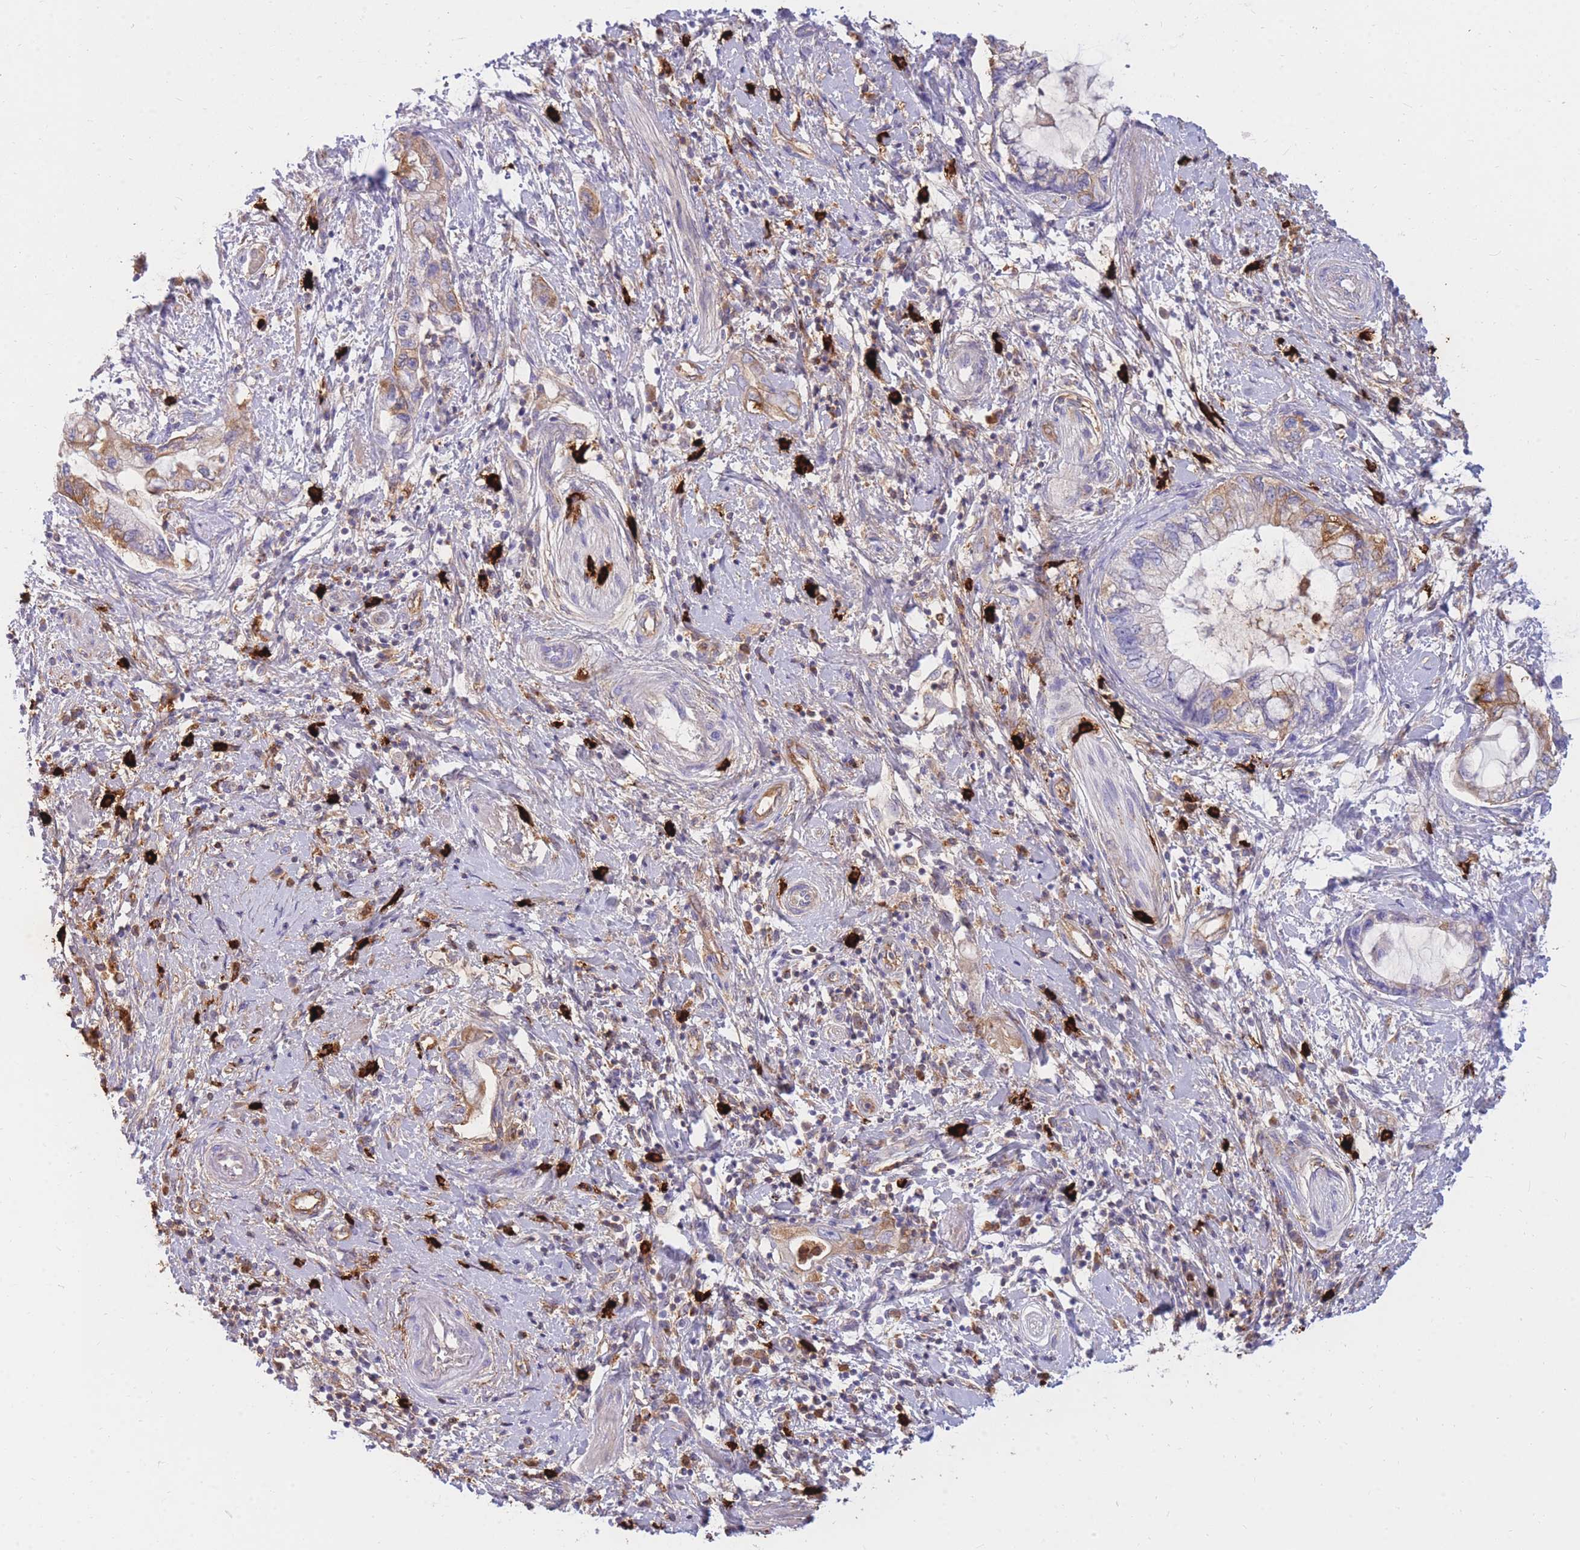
{"staining": {"intensity": "moderate", "quantity": "25%-75%", "location": "cytoplasmic/membranous"}, "tissue": "pancreatic cancer", "cell_type": "Tumor cells", "image_type": "cancer", "snomed": [{"axis": "morphology", "description": "Adenocarcinoma, NOS"}, {"axis": "topography", "description": "Pancreas"}], "caption": "A histopathology image showing moderate cytoplasmic/membranous expression in approximately 25%-75% of tumor cells in adenocarcinoma (pancreatic), as visualized by brown immunohistochemical staining.", "gene": "TPSAB1", "patient": {"sex": "female", "age": 73}}